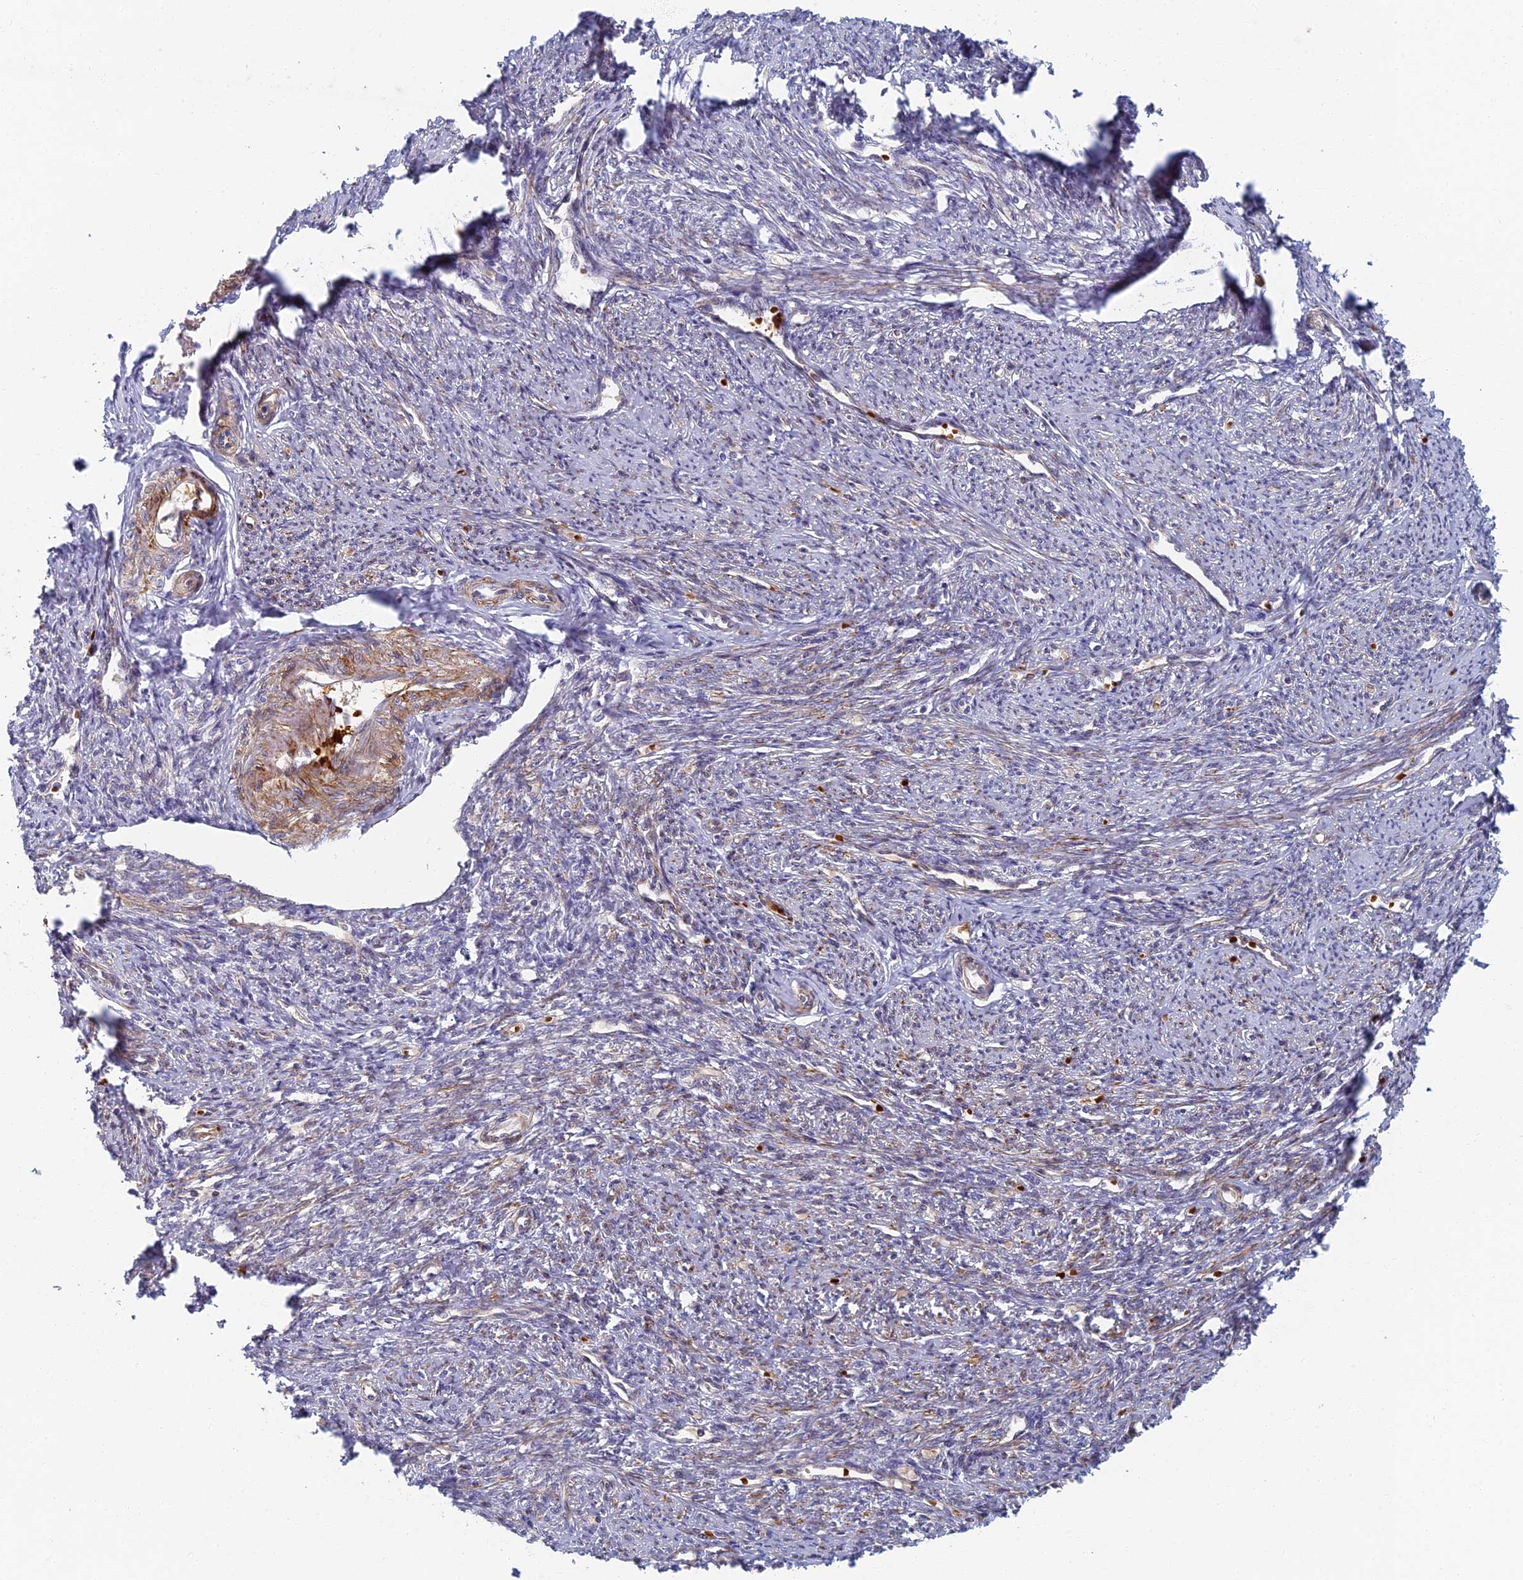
{"staining": {"intensity": "moderate", "quantity": "25%-75%", "location": "cytoplasmic/membranous"}, "tissue": "smooth muscle", "cell_type": "Smooth muscle cells", "image_type": "normal", "snomed": [{"axis": "morphology", "description": "Normal tissue, NOS"}, {"axis": "topography", "description": "Smooth muscle"}, {"axis": "topography", "description": "Uterus"}], "caption": "This is an image of immunohistochemistry staining of benign smooth muscle, which shows moderate expression in the cytoplasmic/membranous of smooth muscle cells.", "gene": "ABCB10", "patient": {"sex": "female", "age": 59}}